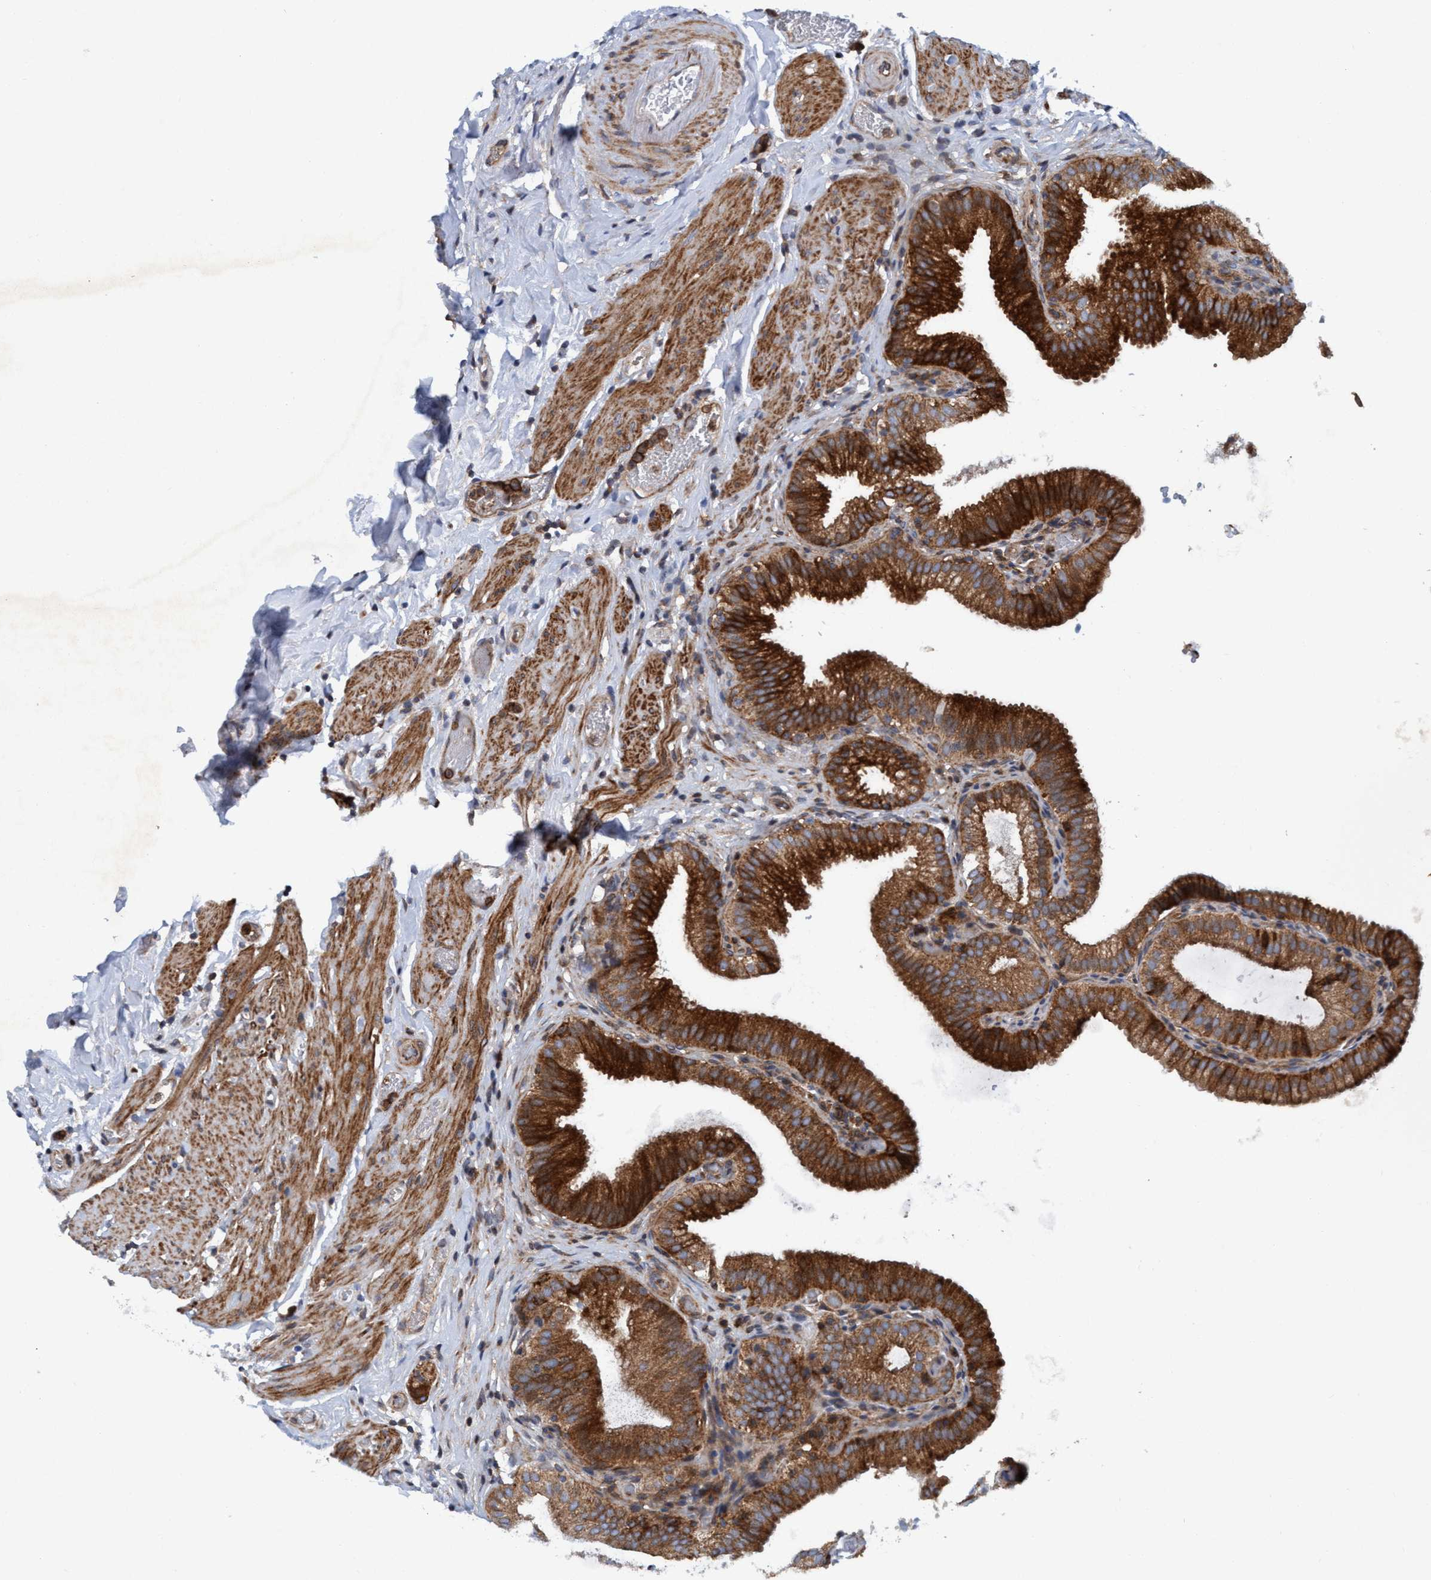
{"staining": {"intensity": "strong", "quantity": ">75%", "location": "cytoplasmic/membranous"}, "tissue": "gallbladder", "cell_type": "Glandular cells", "image_type": "normal", "snomed": [{"axis": "morphology", "description": "Normal tissue, NOS"}, {"axis": "topography", "description": "Gallbladder"}], "caption": "The photomicrograph shows immunohistochemical staining of unremarkable gallbladder. There is strong cytoplasmic/membranous staining is seen in about >75% of glandular cells.", "gene": "SLC16A3", "patient": {"sex": "male", "age": 54}}